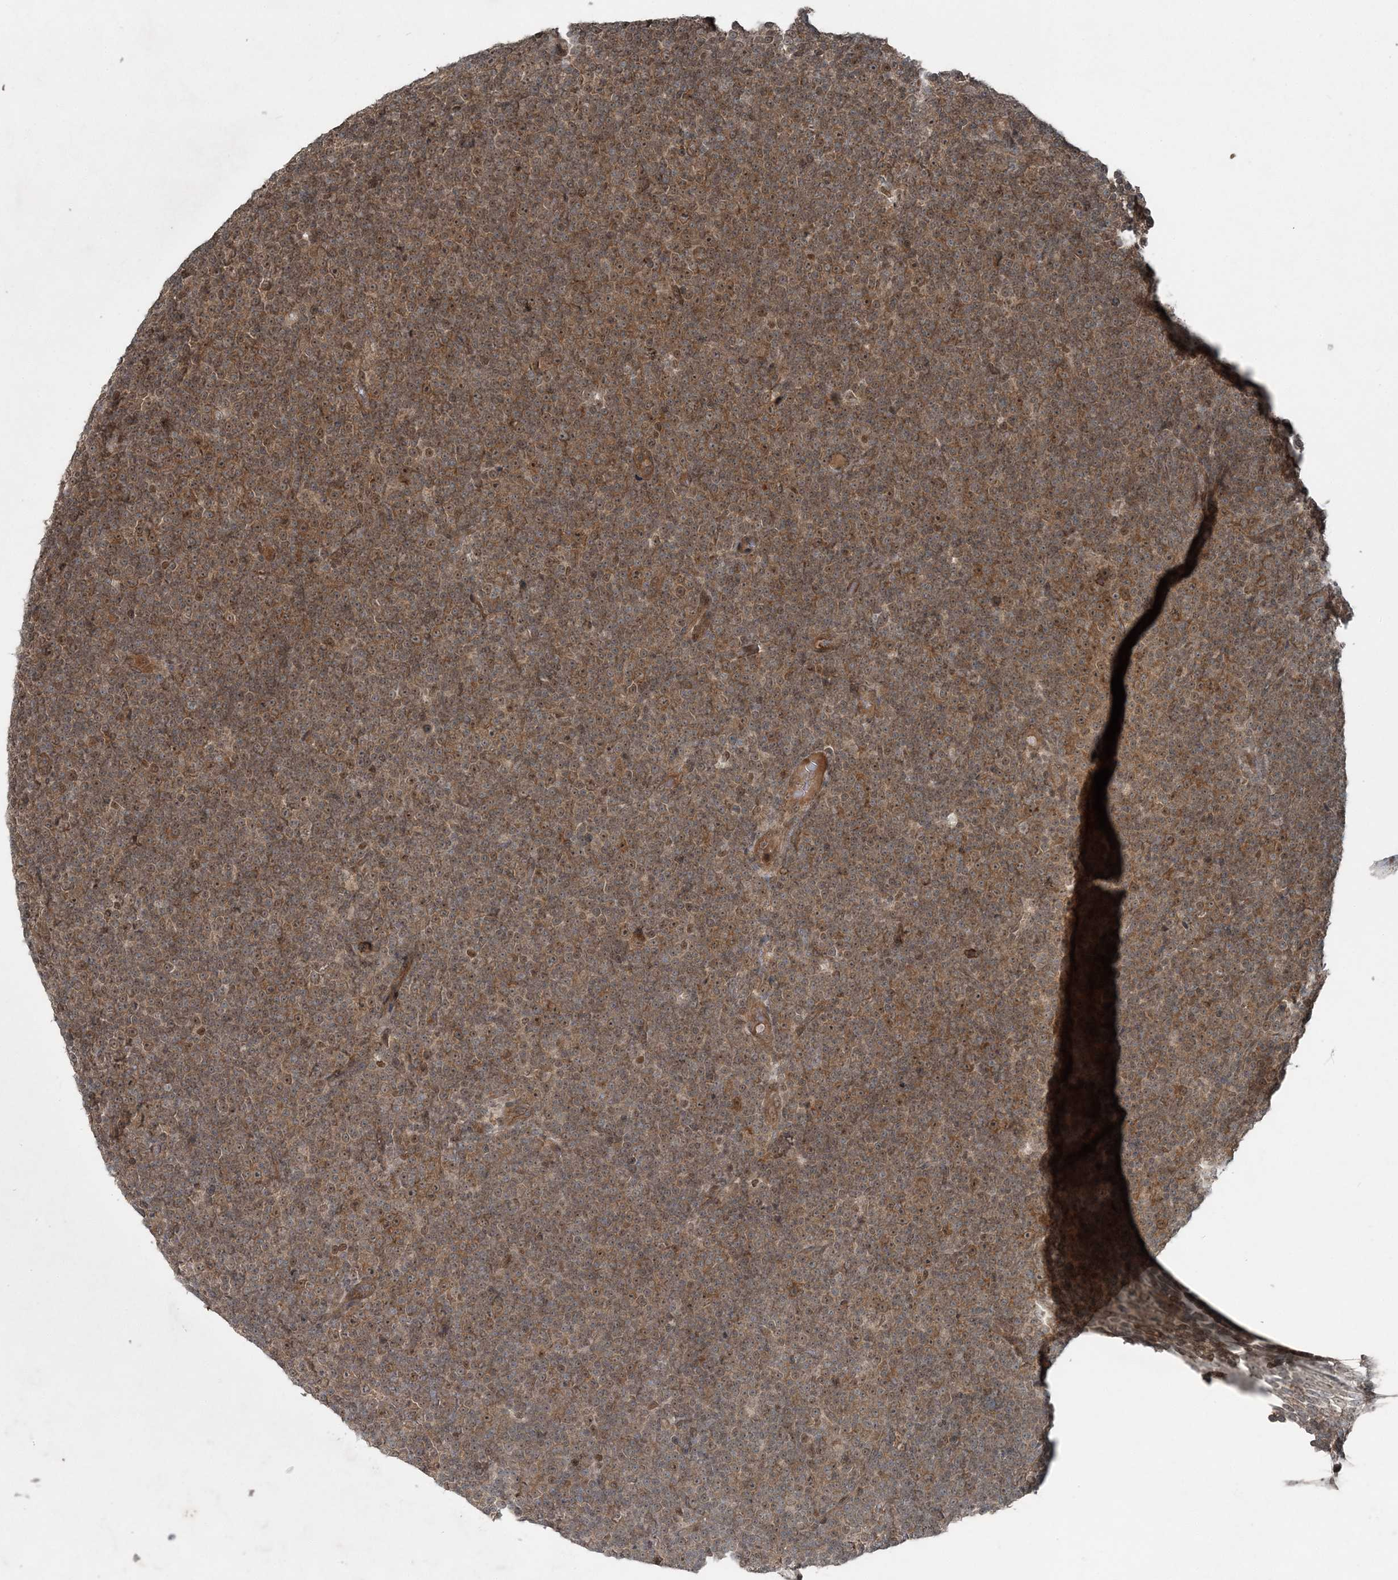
{"staining": {"intensity": "moderate", "quantity": ">75%", "location": "cytoplasmic/membranous,nuclear"}, "tissue": "lymphoma", "cell_type": "Tumor cells", "image_type": "cancer", "snomed": [{"axis": "morphology", "description": "Malignant lymphoma, non-Hodgkin's type, Low grade"}, {"axis": "topography", "description": "Lymph node"}], "caption": "Lymphoma was stained to show a protein in brown. There is medium levels of moderate cytoplasmic/membranous and nuclear staining in about >75% of tumor cells.", "gene": "FBXL17", "patient": {"sex": "female", "age": 67}}